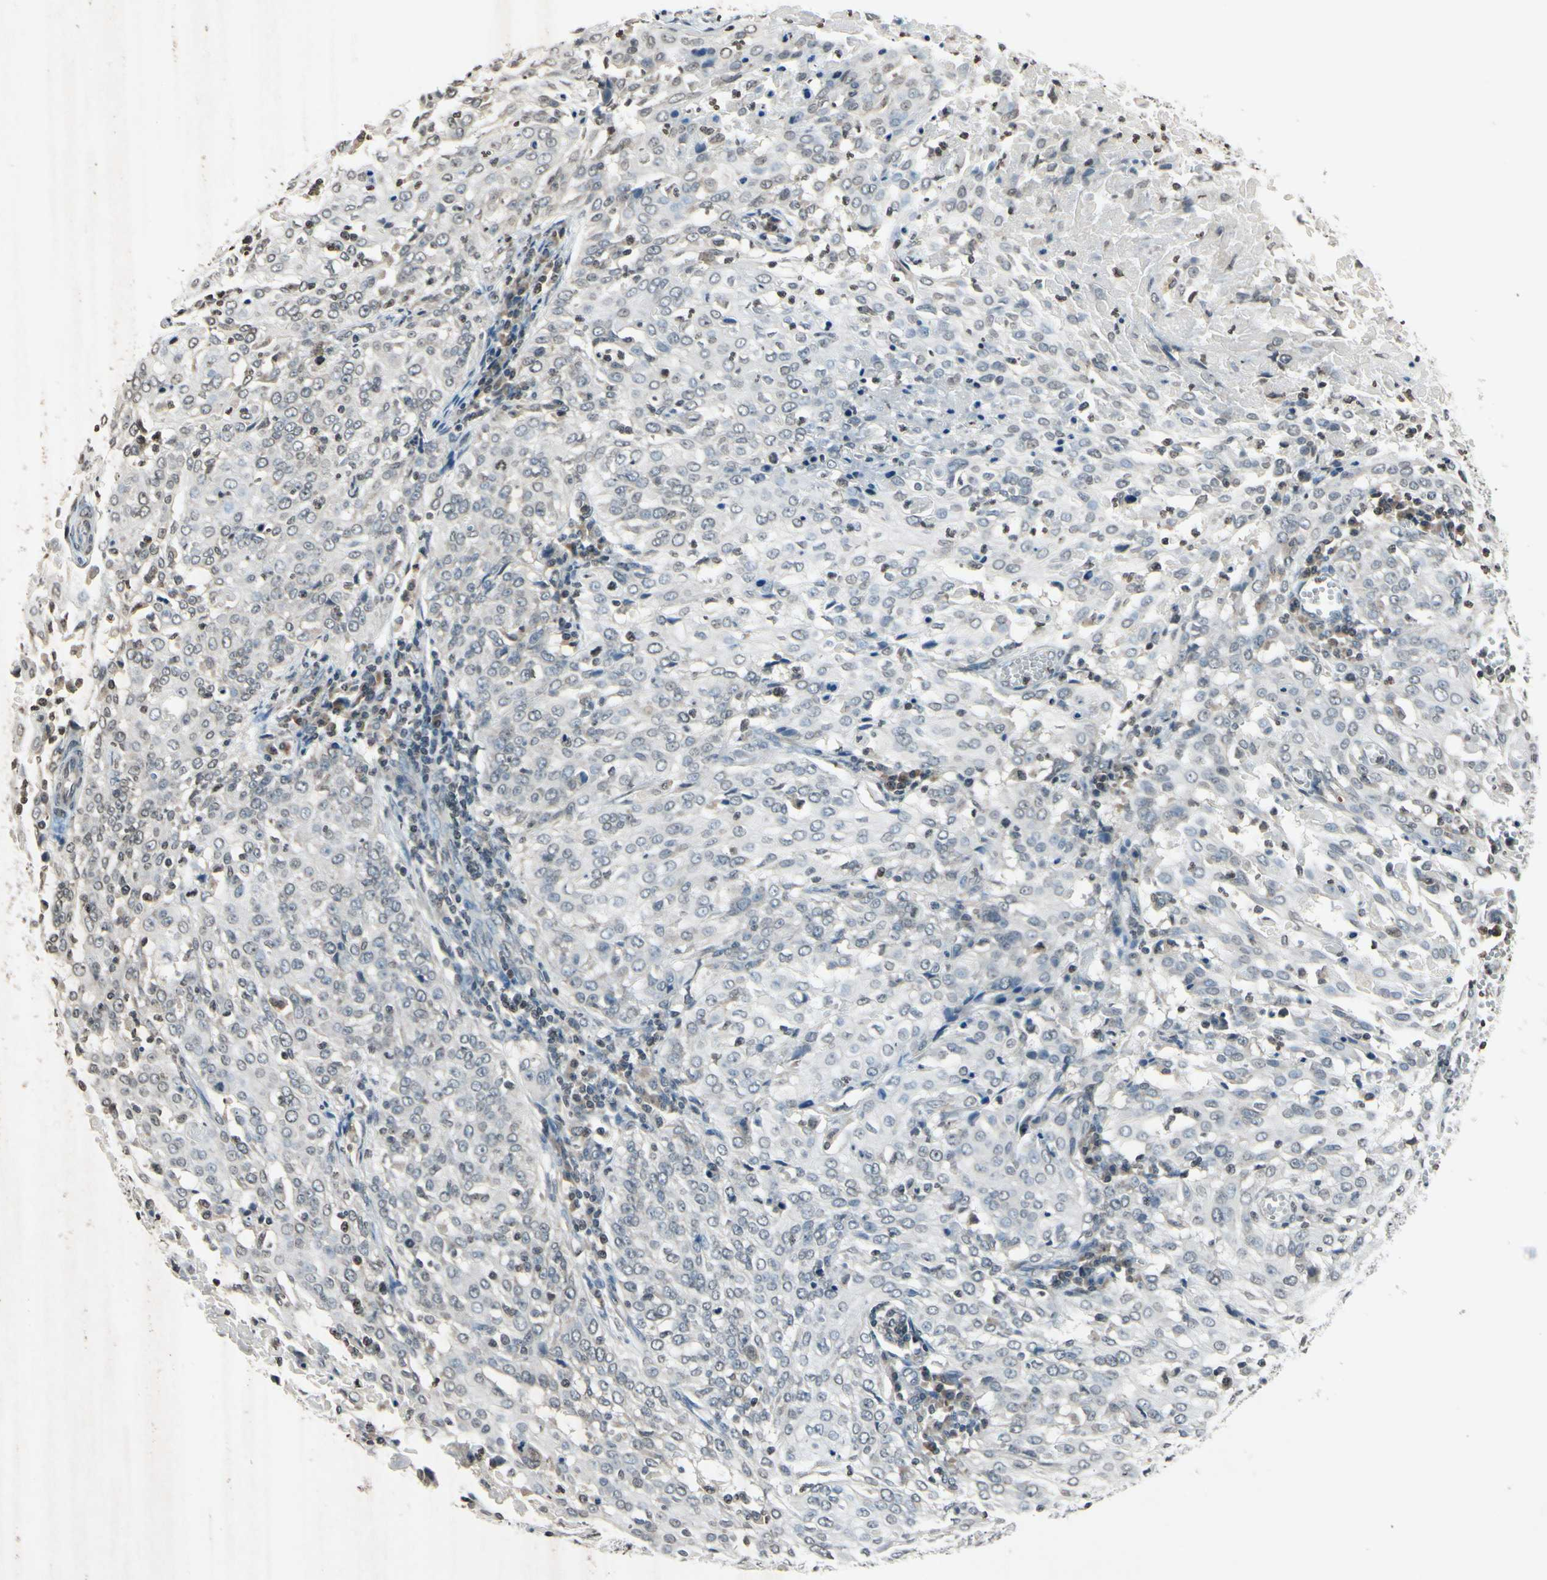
{"staining": {"intensity": "weak", "quantity": ">75%", "location": "cytoplasmic/membranous"}, "tissue": "cervical cancer", "cell_type": "Tumor cells", "image_type": "cancer", "snomed": [{"axis": "morphology", "description": "Squamous cell carcinoma, NOS"}, {"axis": "topography", "description": "Cervix"}], "caption": "Brown immunohistochemical staining in cervical squamous cell carcinoma shows weak cytoplasmic/membranous staining in approximately >75% of tumor cells.", "gene": "CLDN11", "patient": {"sex": "female", "age": 39}}